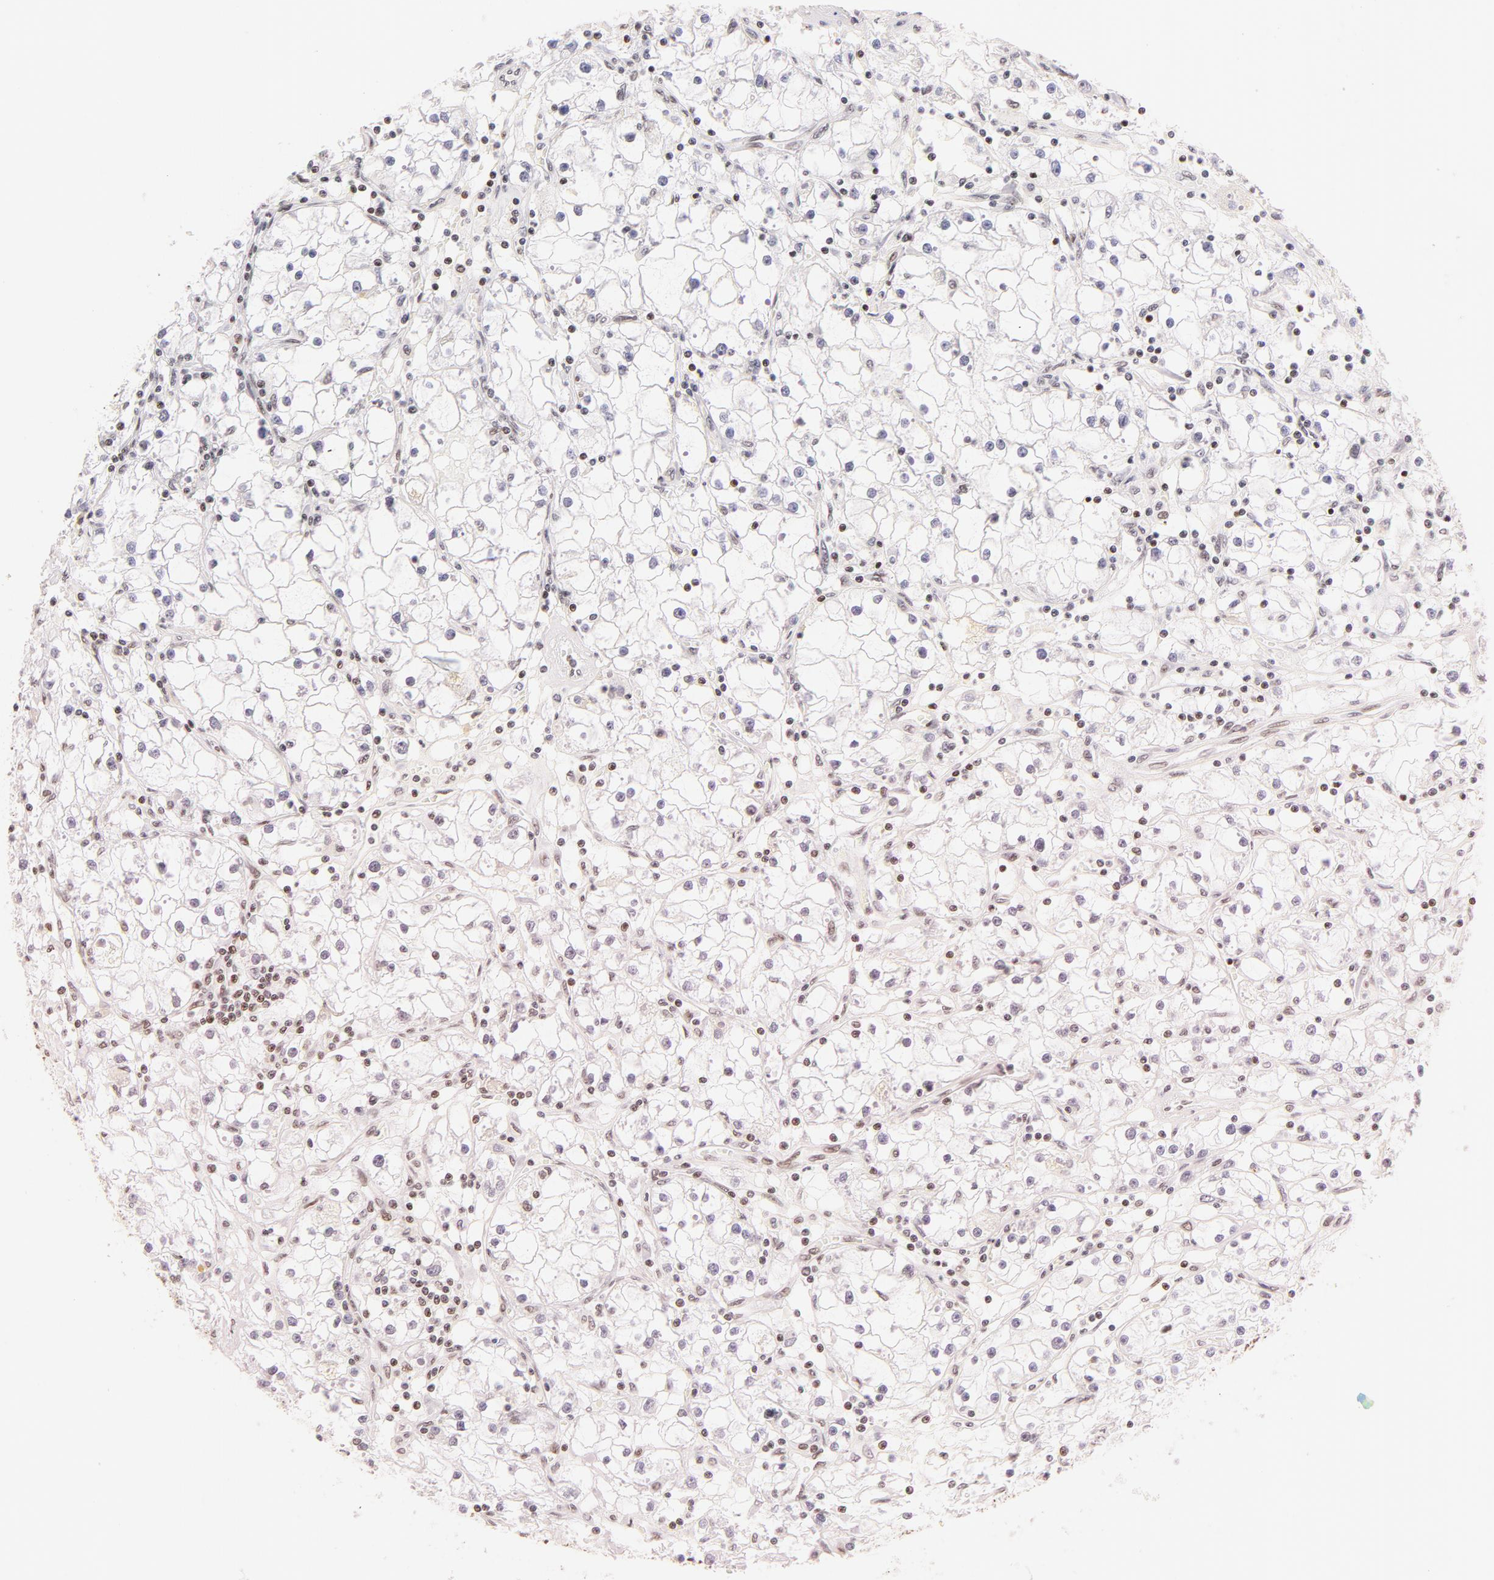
{"staining": {"intensity": "weak", "quantity": "<25%", "location": "nuclear"}, "tissue": "renal cancer", "cell_type": "Tumor cells", "image_type": "cancer", "snomed": [{"axis": "morphology", "description": "Adenocarcinoma, NOS"}, {"axis": "topography", "description": "Kidney"}], "caption": "High power microscopy image of an IHC photomicrograph of renal adenocarcinoma, revealing no significant positivity in tumor cells.", "gene": "TOP2B", "patient": {"sex": "male", "age": 56}}